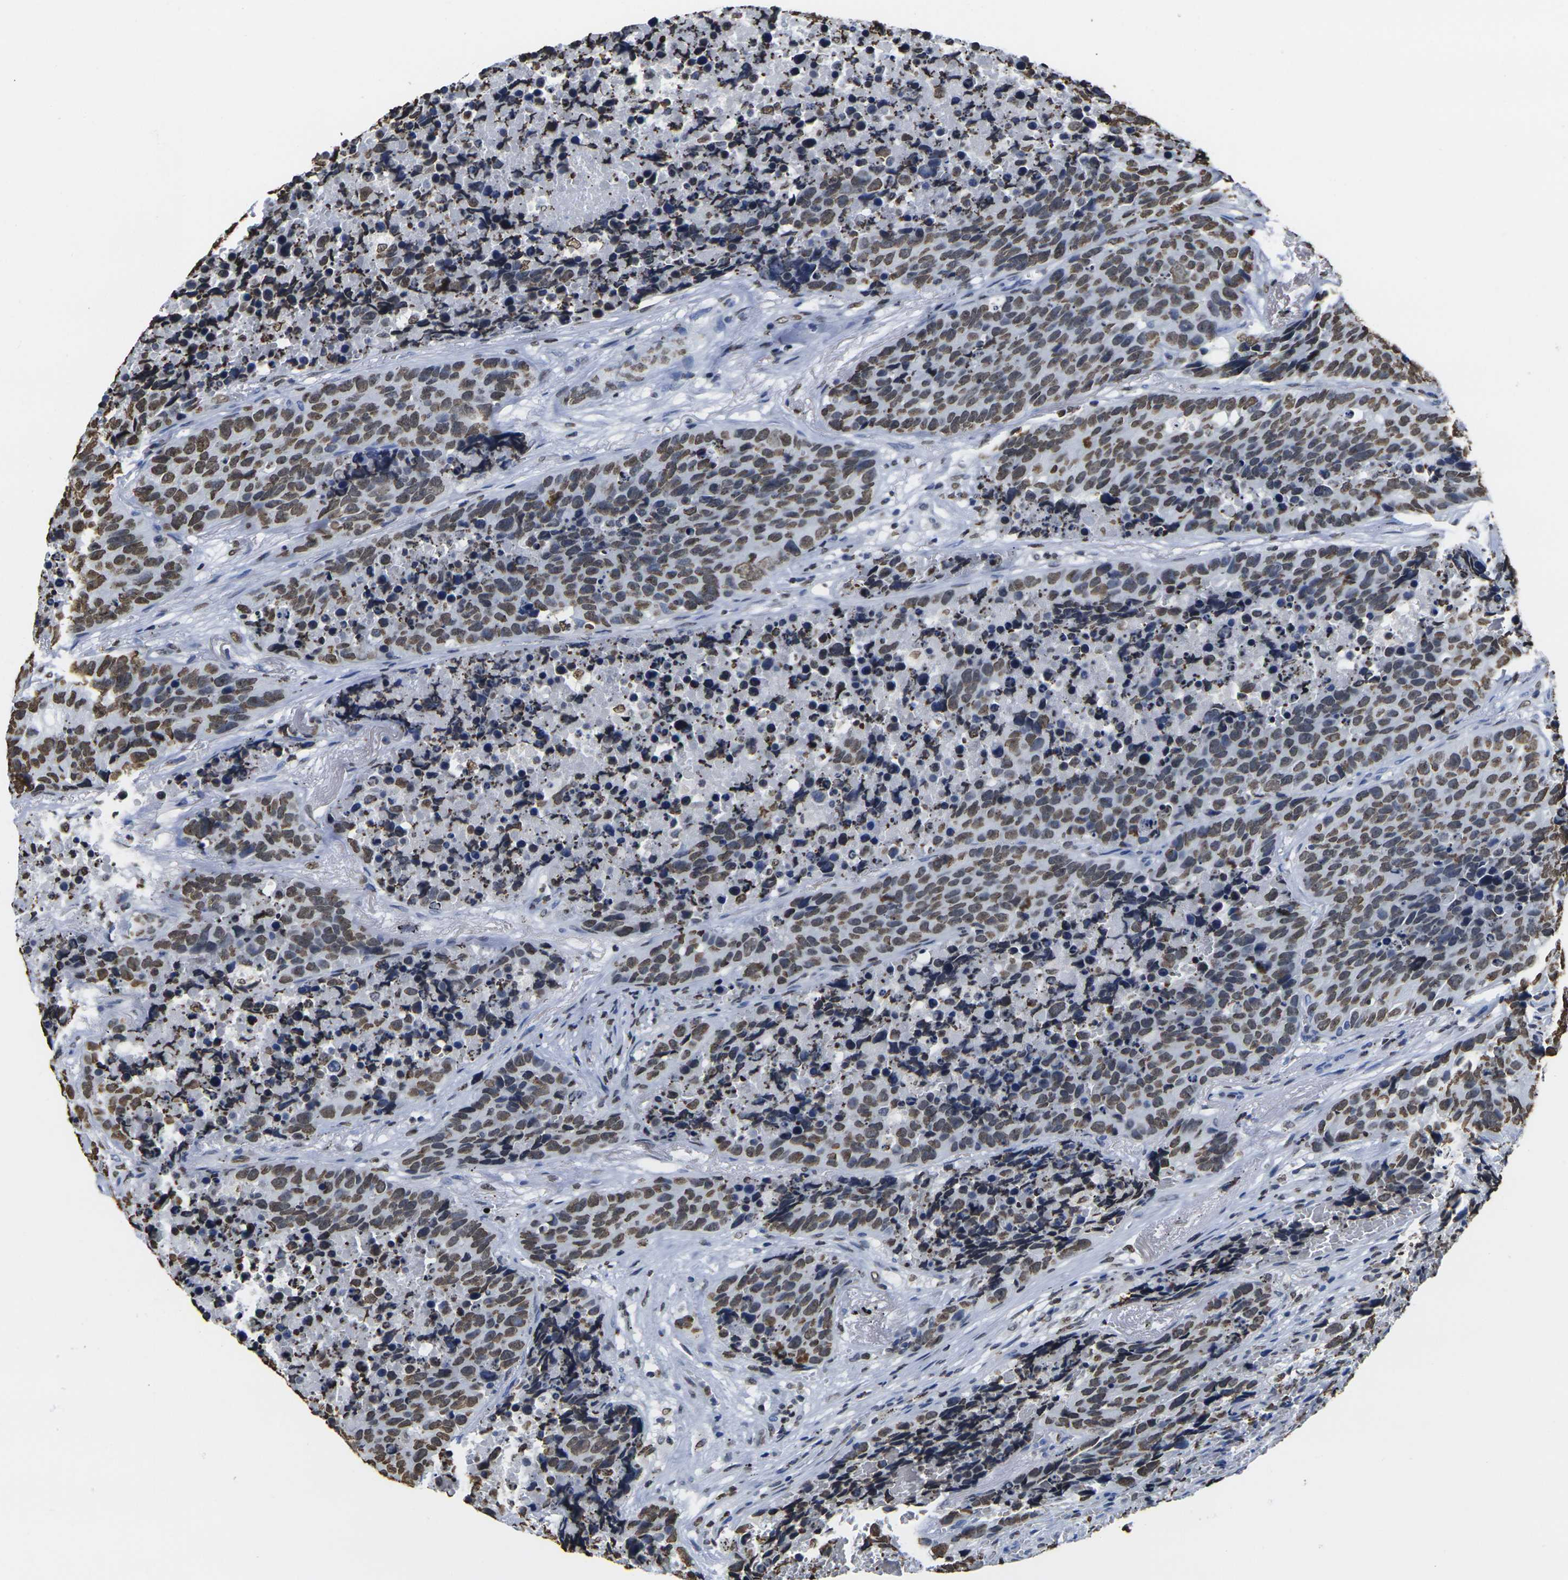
{"staining": {"intensity": "moderate", "quantity": ">75%", "location": "nuclear"}, "tissue": "carcinoid", "cell_type": "Tumor cells", "image_type": "cancer", "snomed": [{"axis": "morphology", "description": "Carcinoid, malignant, NOS"}, {"axis": "topography", "description": "Lung"}], "caption": "Immunohistochemical staining of carcinoid (malignant) displays moderate nuclear protein positivity in about >75% of tumor cells. The protein of interest is stained brown, and the nuclei are stained in blue (DAB IHC with brightfield microscopy, high magnification).", "gene": "DRAXIN", "patient": {"sex": "male", "age": 60}}